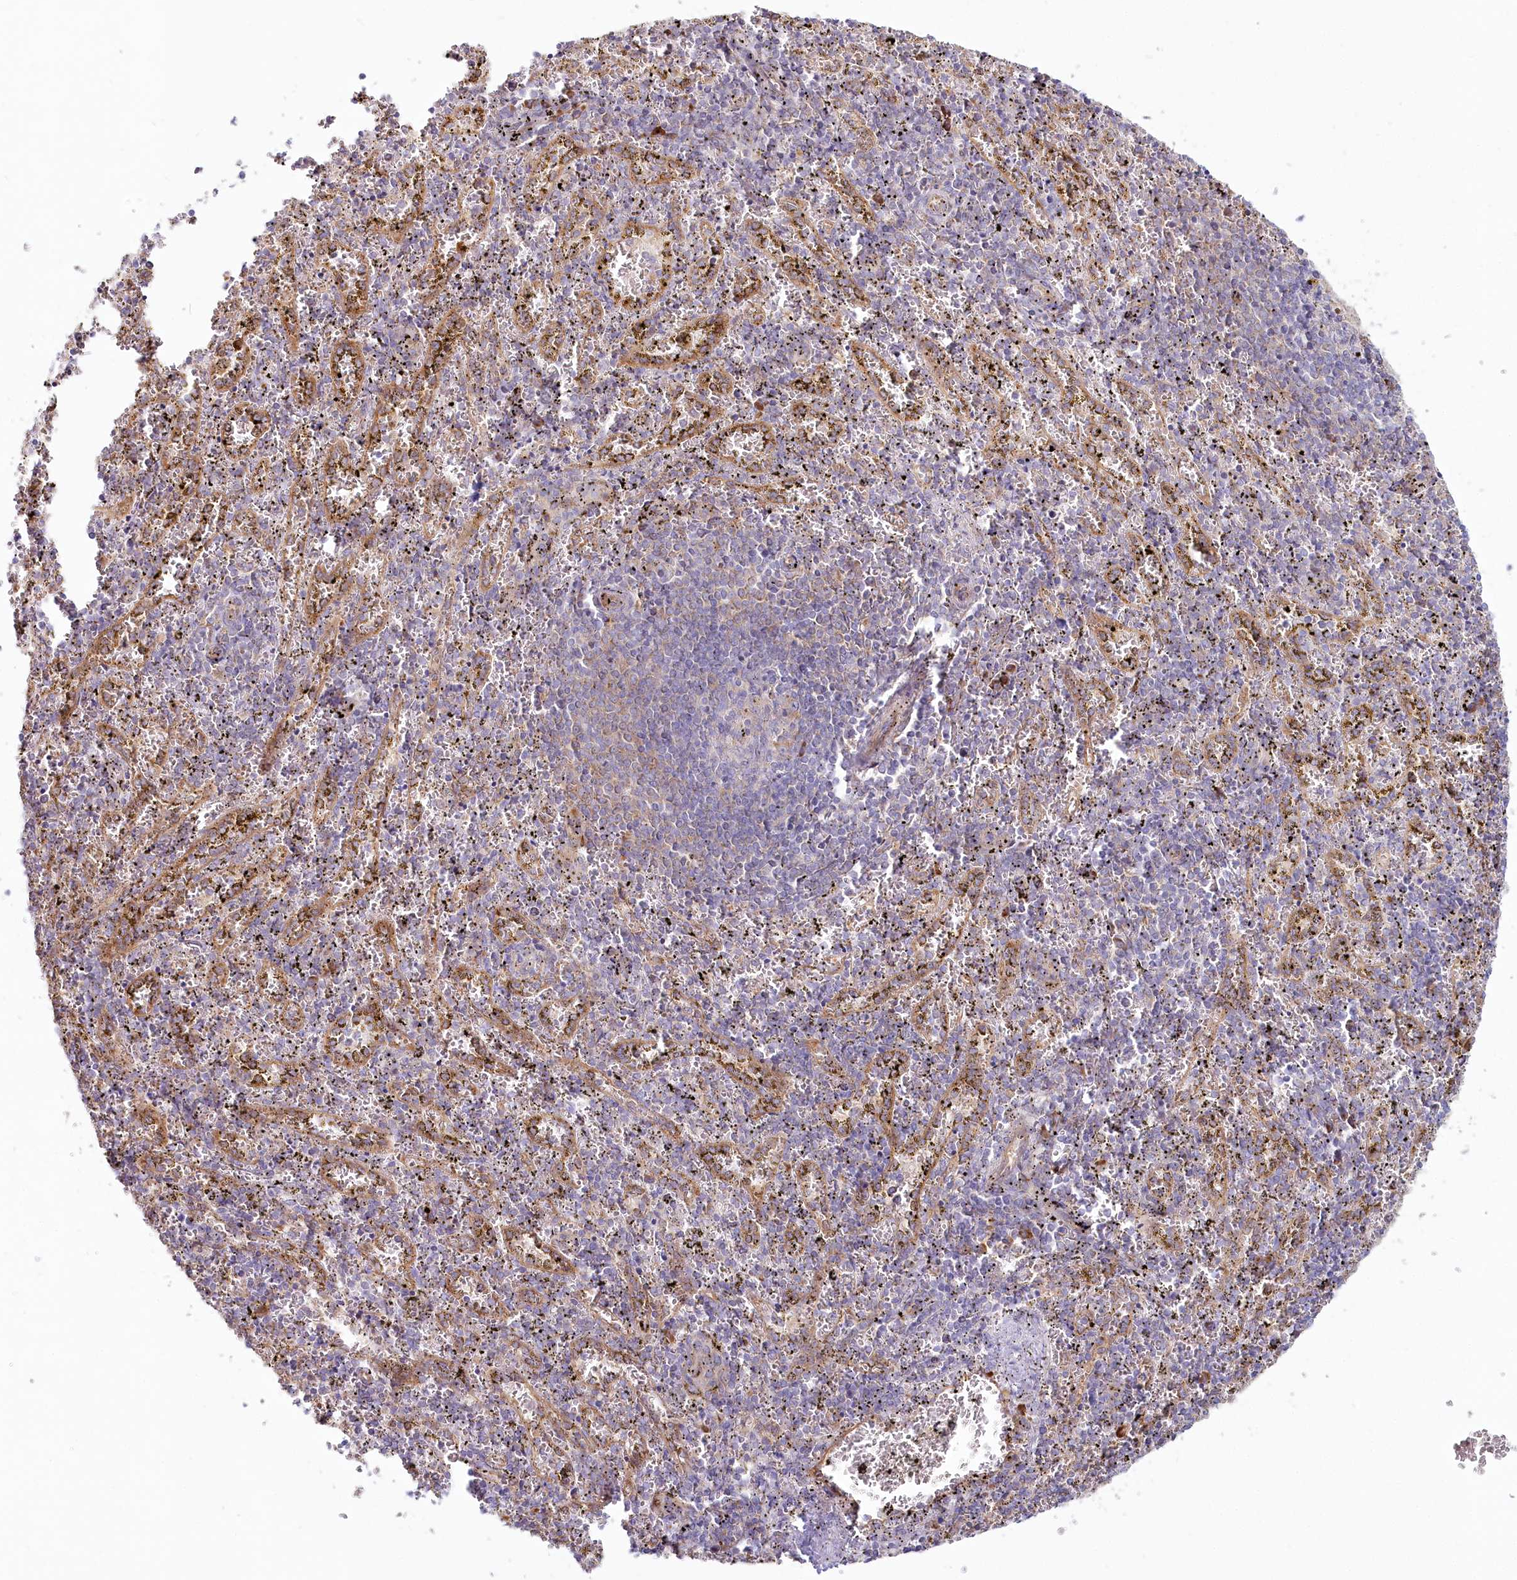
{"staining": {"intensity": "moderate", "quantity": "<25%", "location": "cytoplasmic/membranous"}, "tissue": "spleen", "cell_type": "Cells in red pulp", "image_type": "normal", "snomed": [{"axis": "morphology", "description": "Normal tissue, NOS"}, {"axis": "topography", "description": "Spleen"}], "caption": "There is low levels of moderate cytoplasmic/membranous staining in cells in red pulp of normal spleen, as demonstrated by immunohistochemical staining (brown color).", "gene": "HARS2", "patient": {"sex": "male", "age": 11}}